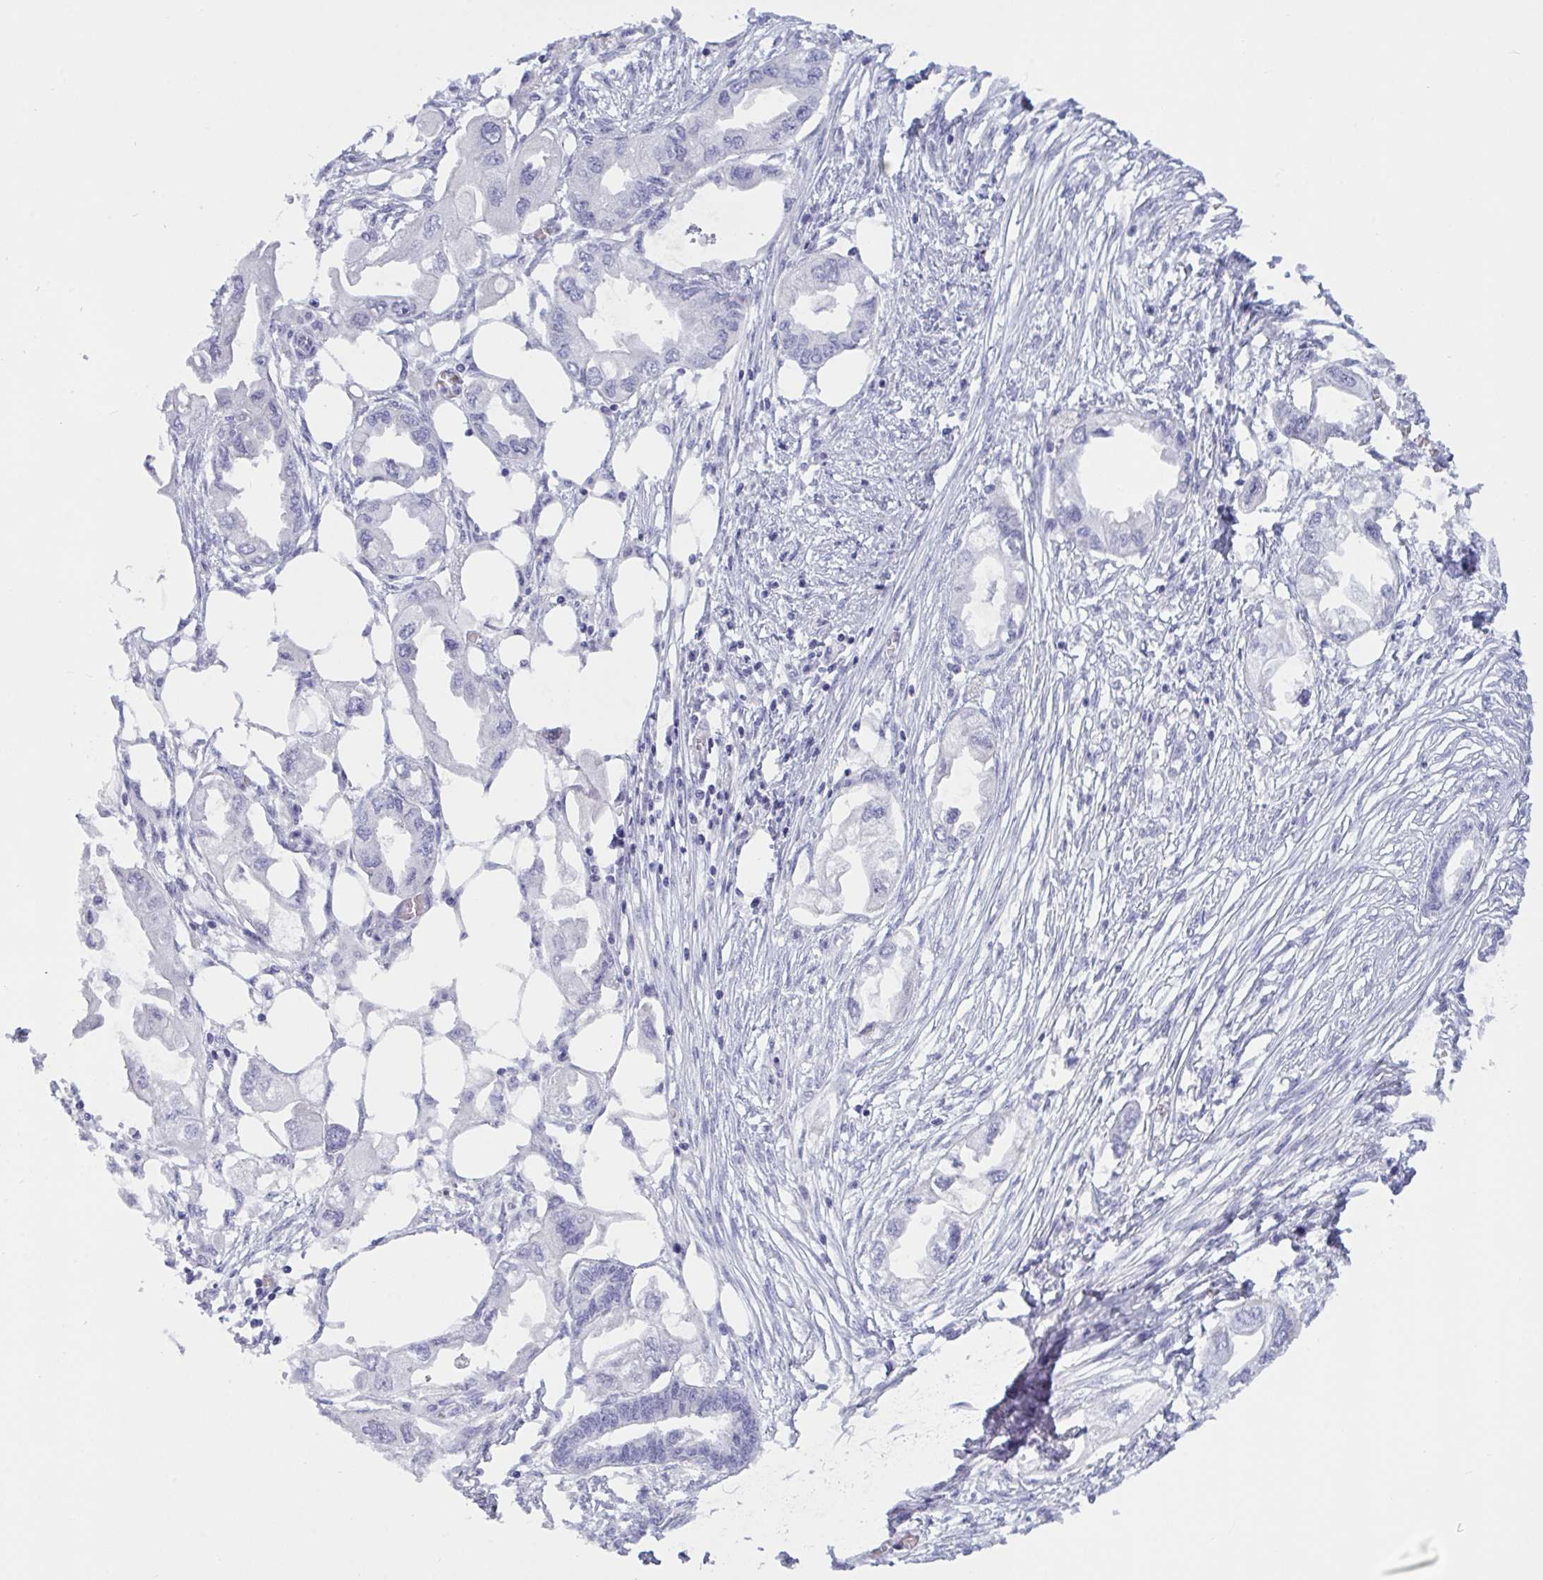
{"staining": {"intensity": "negative", "quantity": "none", "location": "none"}, "tissue": "endometrial cancer", "cell_type": "Tumor cells", "image_type": "cancer", "snomed": [{"axis": "morphology", "description": "Adenocarcinoma, NOS"}, {"axis": "morphology", "description": "Adenocarcinoma, metastatic, NOS"}, {"axis": "topography", "description": "Adipose tissue"}, {"axis": "topography", "description": "Endometrium"}], "caption": "This is an IHC histopathology image of human endometrial metastatic adenocarcinoma. There is no staining in tumor cells.", "gene": "OXLD1", "patient": {"sex": "female", "age": 67}}